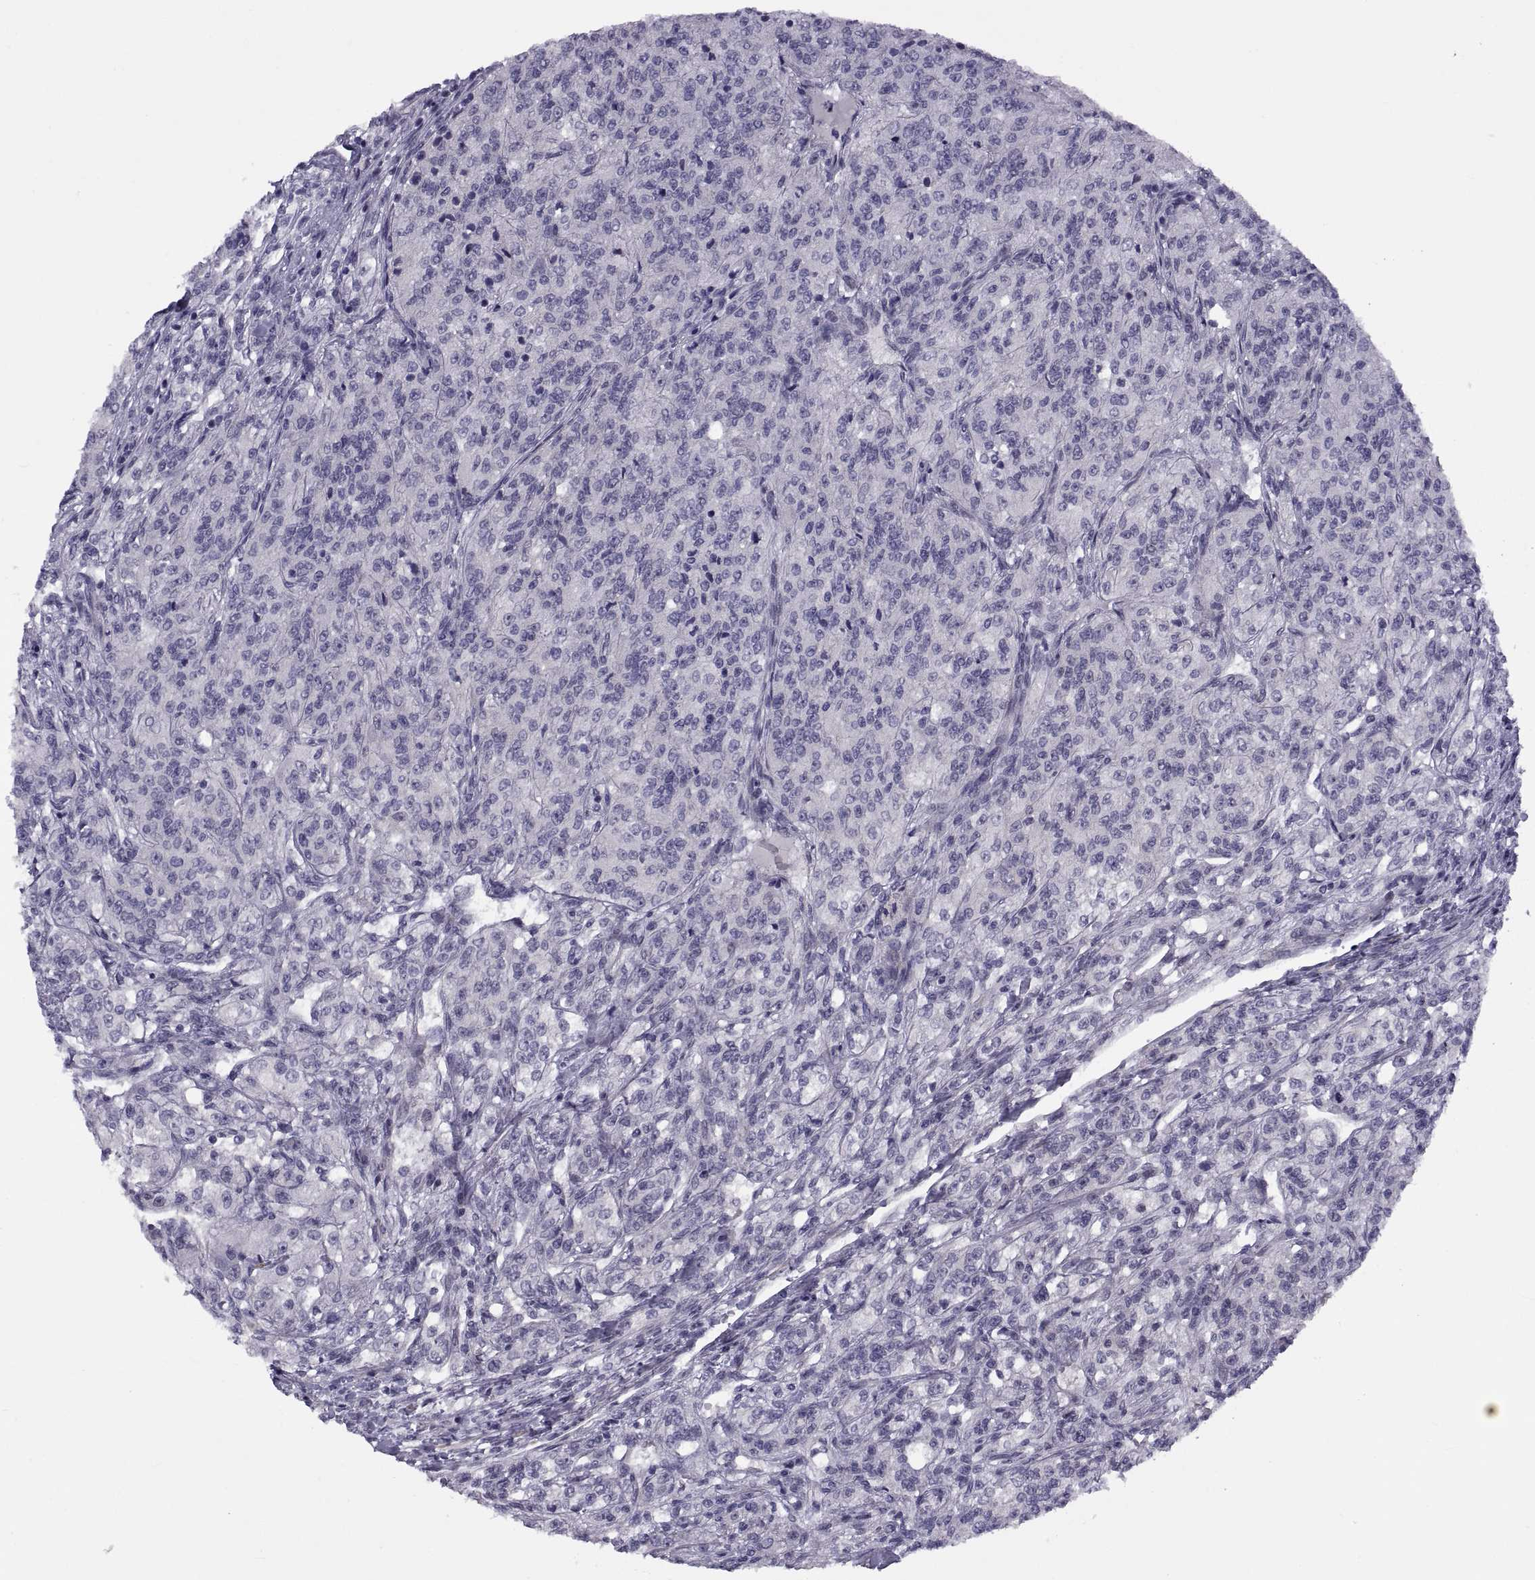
{"staining": {"intensity": "negative", "quantity": "none", "location": "none"}, "tissue": "renal cancer", "cell_type": "Tumor cells", "image_type": "cancer", "snomed": [{"axis": "morphology", "description": "Adenocarcinoma, NOS"}, {"axis": "topography", "description": "Kidney"}], "caption": "Adenocarcinoma (renal) stained for a protein using immunohistochemistry demonstrates no expression tumor cells.", "gene": "TMEM158", "patient": {"sex": "female", "age": 63}}